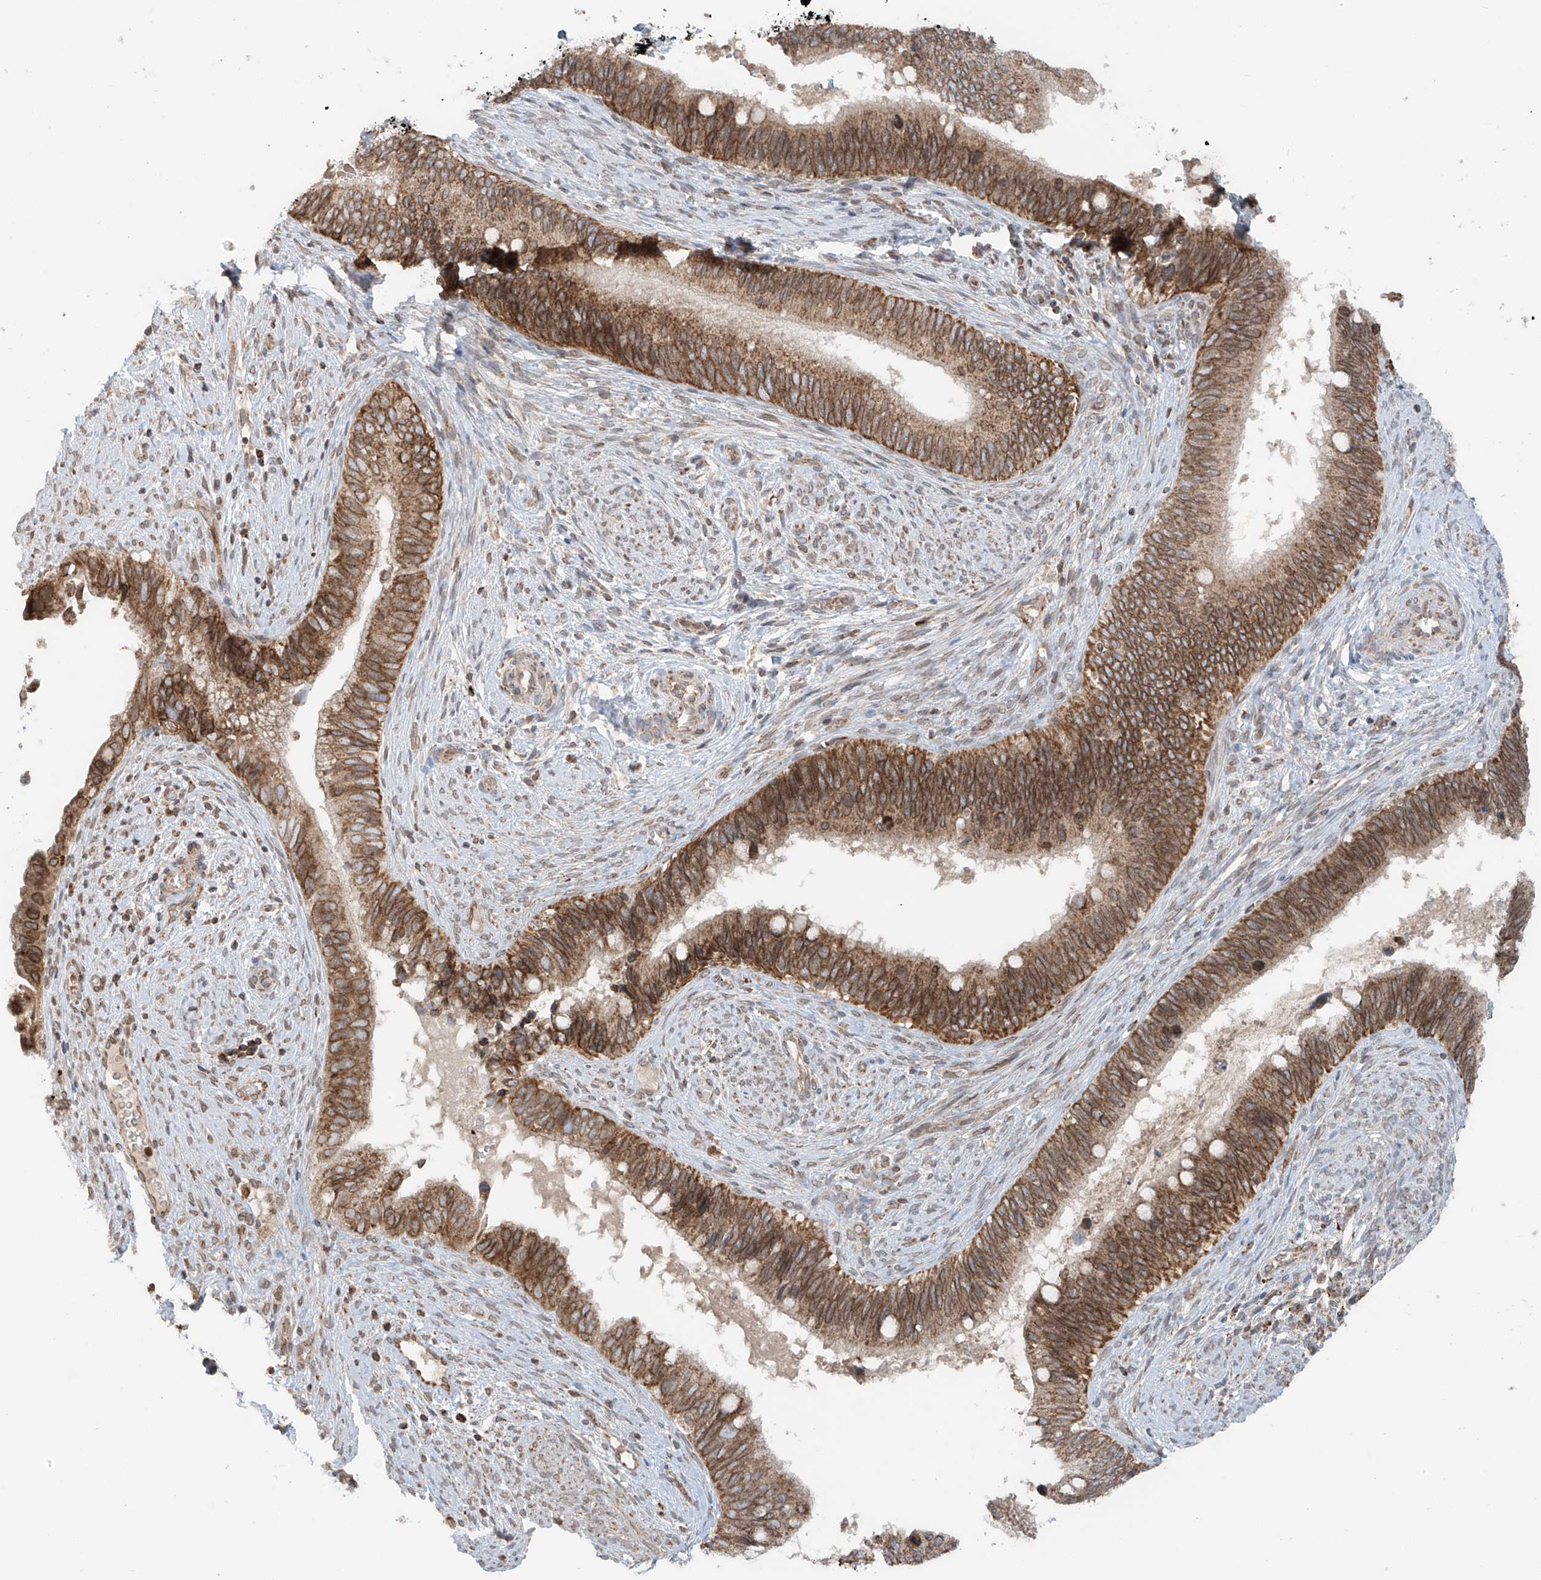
{"staining": {"intensity": "moderate", "quantity": ">75%", "location": "cytoplasmic/membranous,nuclear"}, "tissue": "cervical cancer", "cell_type": "Tumor cells", "image_type": "cancer", "snomed": [{"axis": "morphology", "description": "Adenocarcinoma, NOS"}, {"axis": "topography", "description": "Cervix"}], "caption": "This is an image of immunohistochemistry staining of cervical cancer (adenocarcinoma), which shows moderate positivity in the cytoplasmic/membranous and nuclear of tumor cells.", "gene": "AHCTF1", "patient": {"sex": "female", "age": 42}}